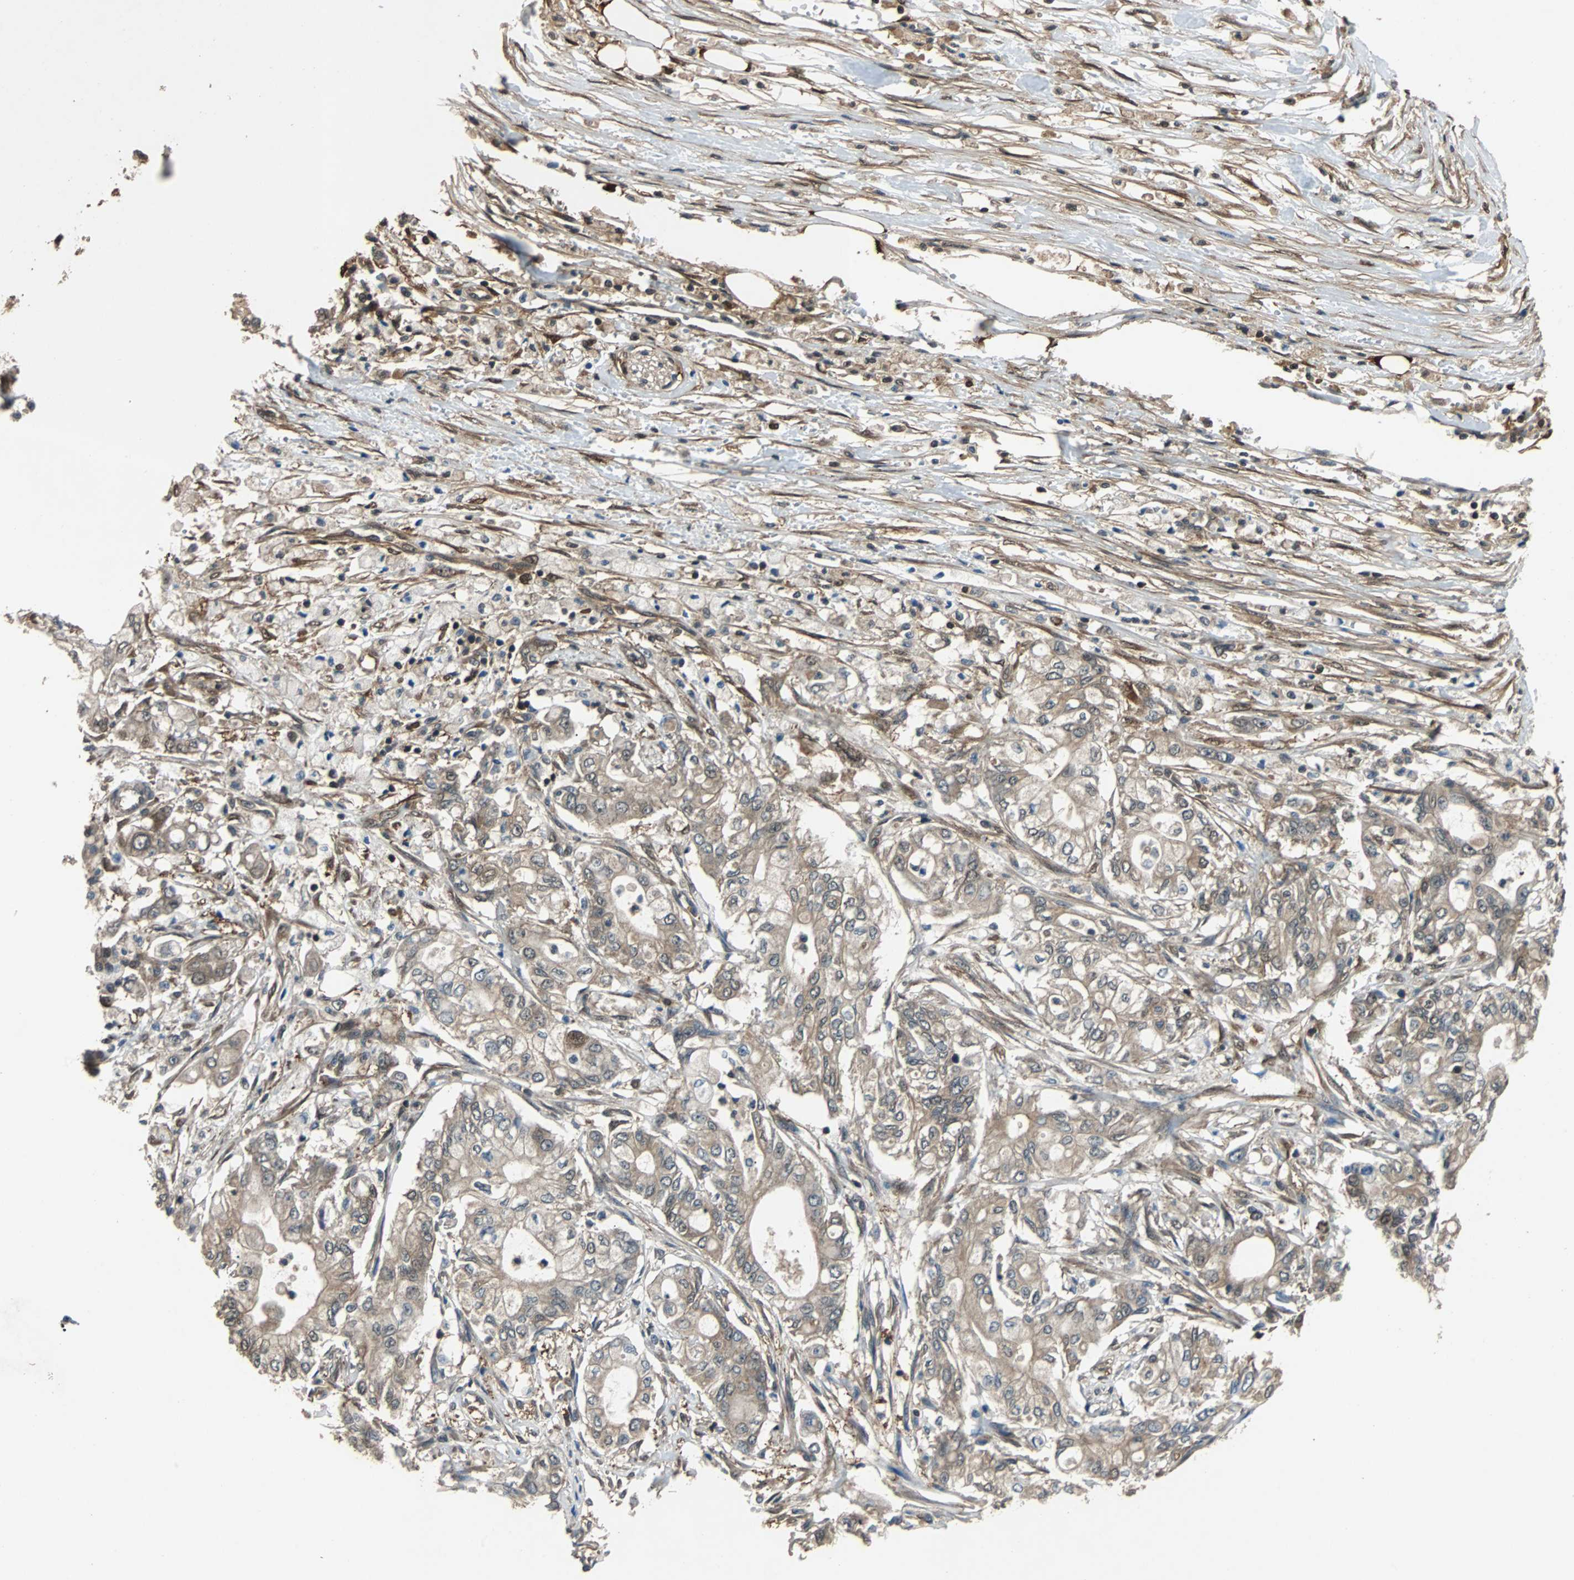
{"staining": {"intensity": "negative", "quantity": "none", "location": "none"}, "tissue": "pancreatic cancer", "cell_type": "Tumor cells", "image_type": "cancer", "snomed": [{"axis": "morphology", "description": "Adenocarcinoma, NOS"}, {"axis": "topography", "description": "Pancreas"}], "caption": "Tumor cells show no significant expression in adenocarcinoma (pancreatic).", "gene": "PRDX6", "patient": {"sex": "male", "age": 70}}